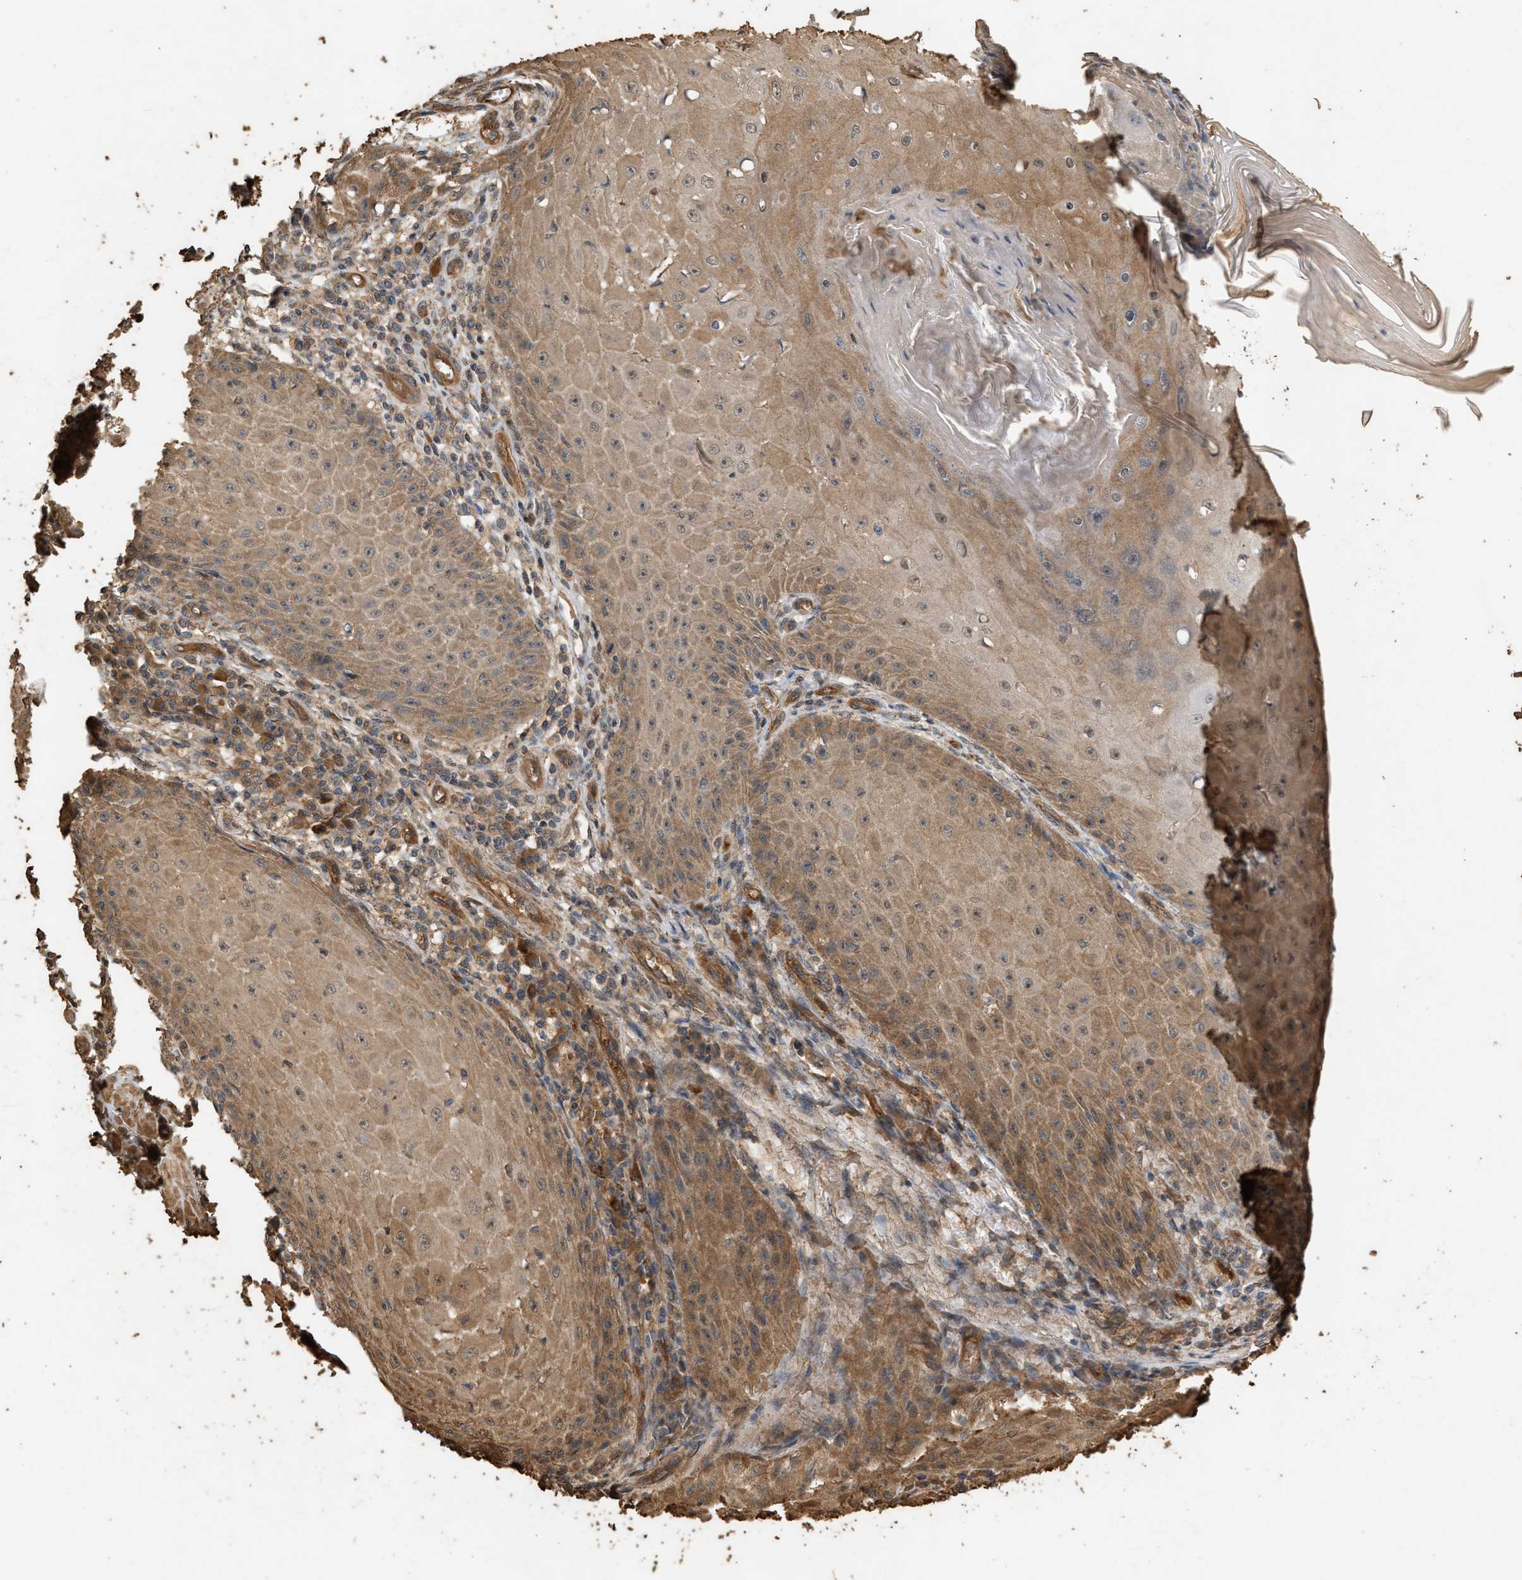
{"staining": {"intensity": "moderate", "quantity": ">75%", "location": "cytoplasmic/membranous"}, "tissue": "skin cancer", "cell_type": "Tumor cells", "image_type": "cancer", "snomed": [{"axis": "morphology", "description": "Squamous cell carcinoma, NOS"}, {"axis": "topography", "description": "Skin"}], "caption": "A brown stain labels moderate cytoplasmic/membranous positivity of a protein in skin cancer tumor cells. (Stains: DAB (3,3'-diaminobenzidine) in brown, nuclei in blue, Microscopy: brightfield microscopy at high magnification).", "gene": "DCAF7", "patient": {"sex": "female", "age": 73}}